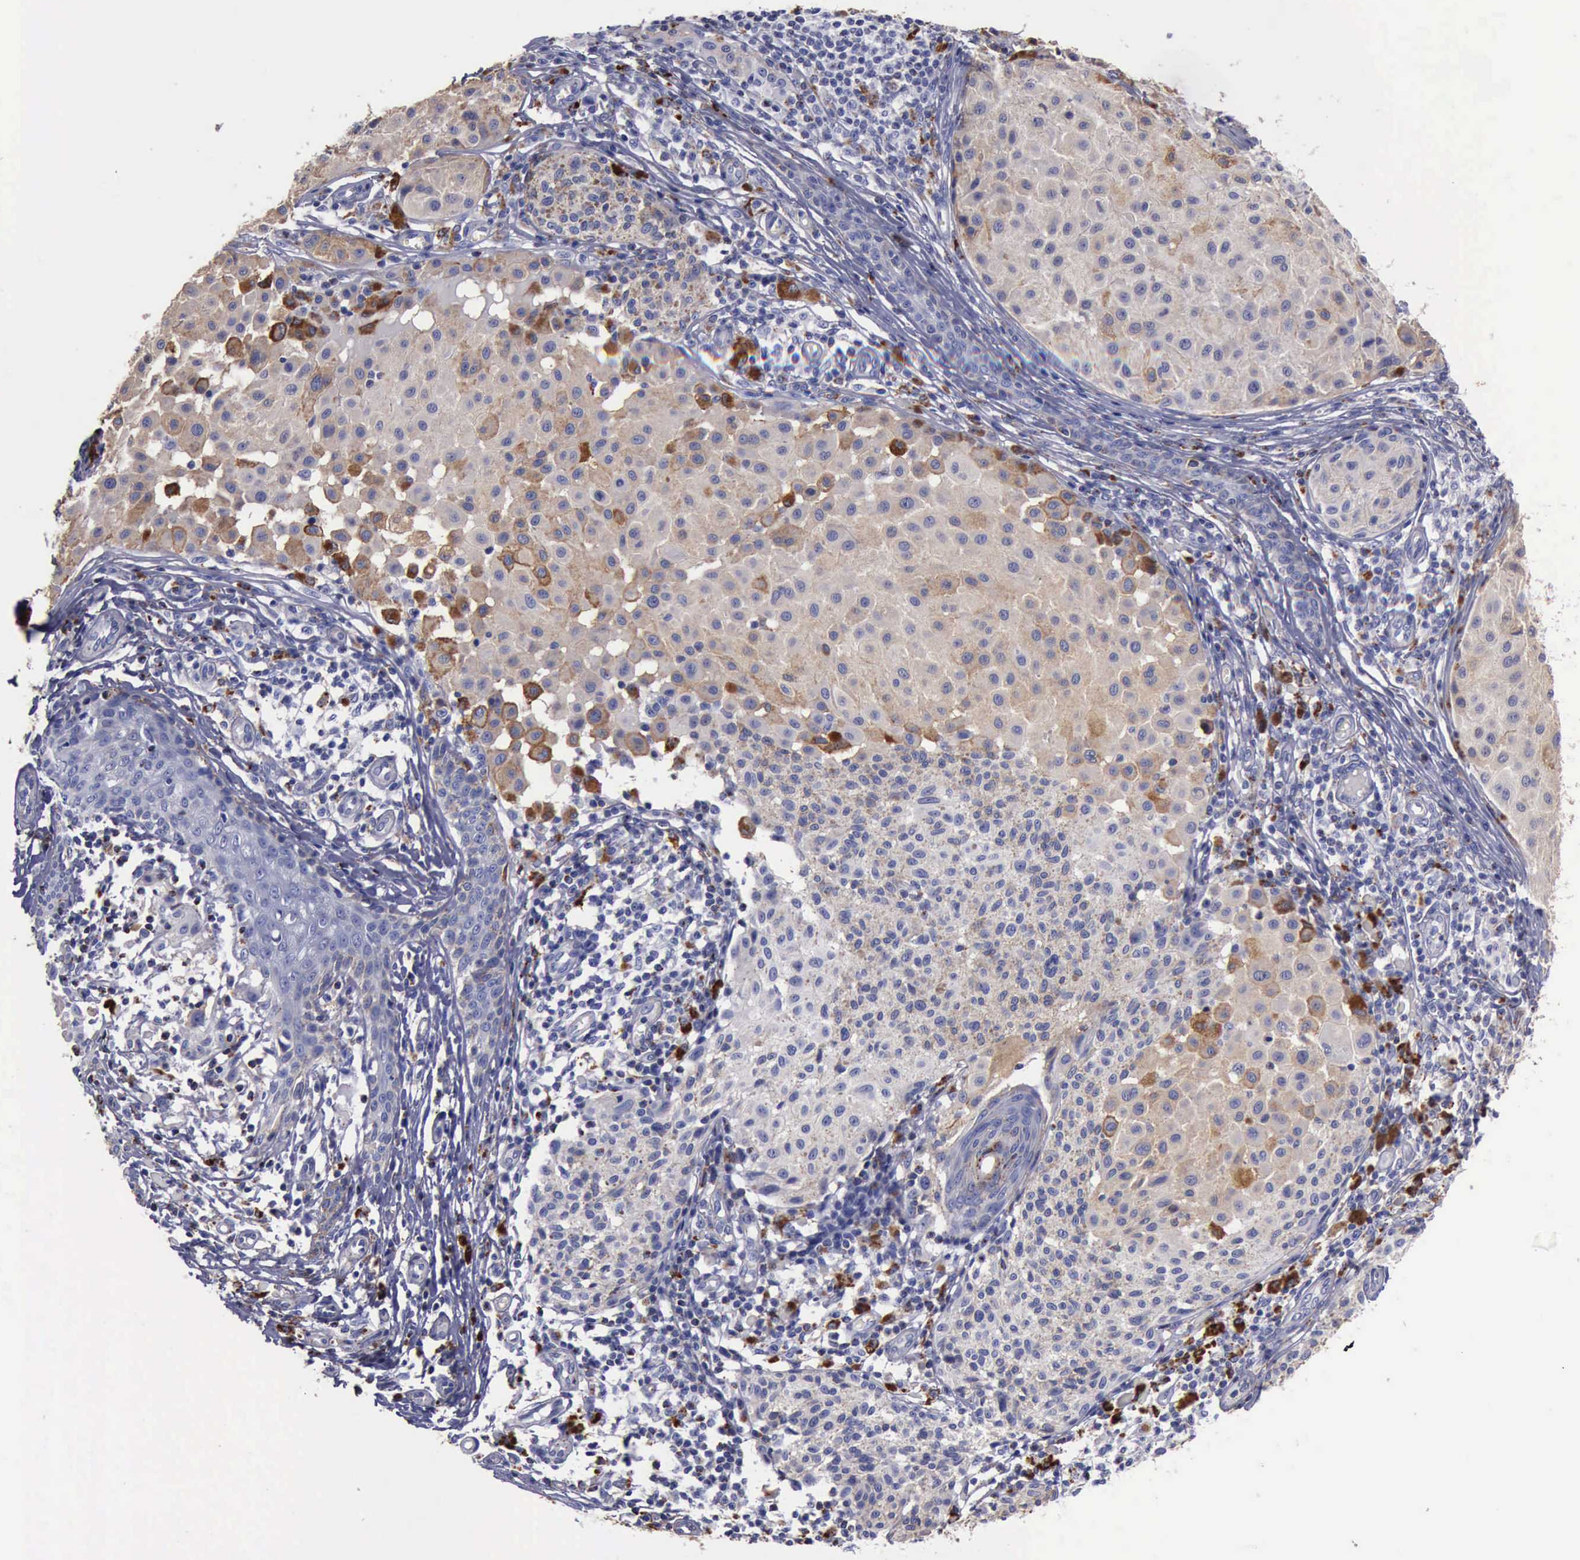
{"staining": {"intensity": "weak", "quantity": ">75%", "location": "cytoplasmic/membranous"}, "tissue": "melanoma", "cell_type": "Tumor cells", "image_type": "cancer", "snomed": [{"axis": "morphology", "description": "Malignant melanoma, NOS"}, {"axis": "topography", "description": "Skin"}], "caption": "The photomicrograph shows staining of malignant melanoma, revealing weak cytoplasmic/membranous protein positivity (brown color) within tumor cells.", "gene": "CTSD", "patient": {"sex": "male", "age": 36}}